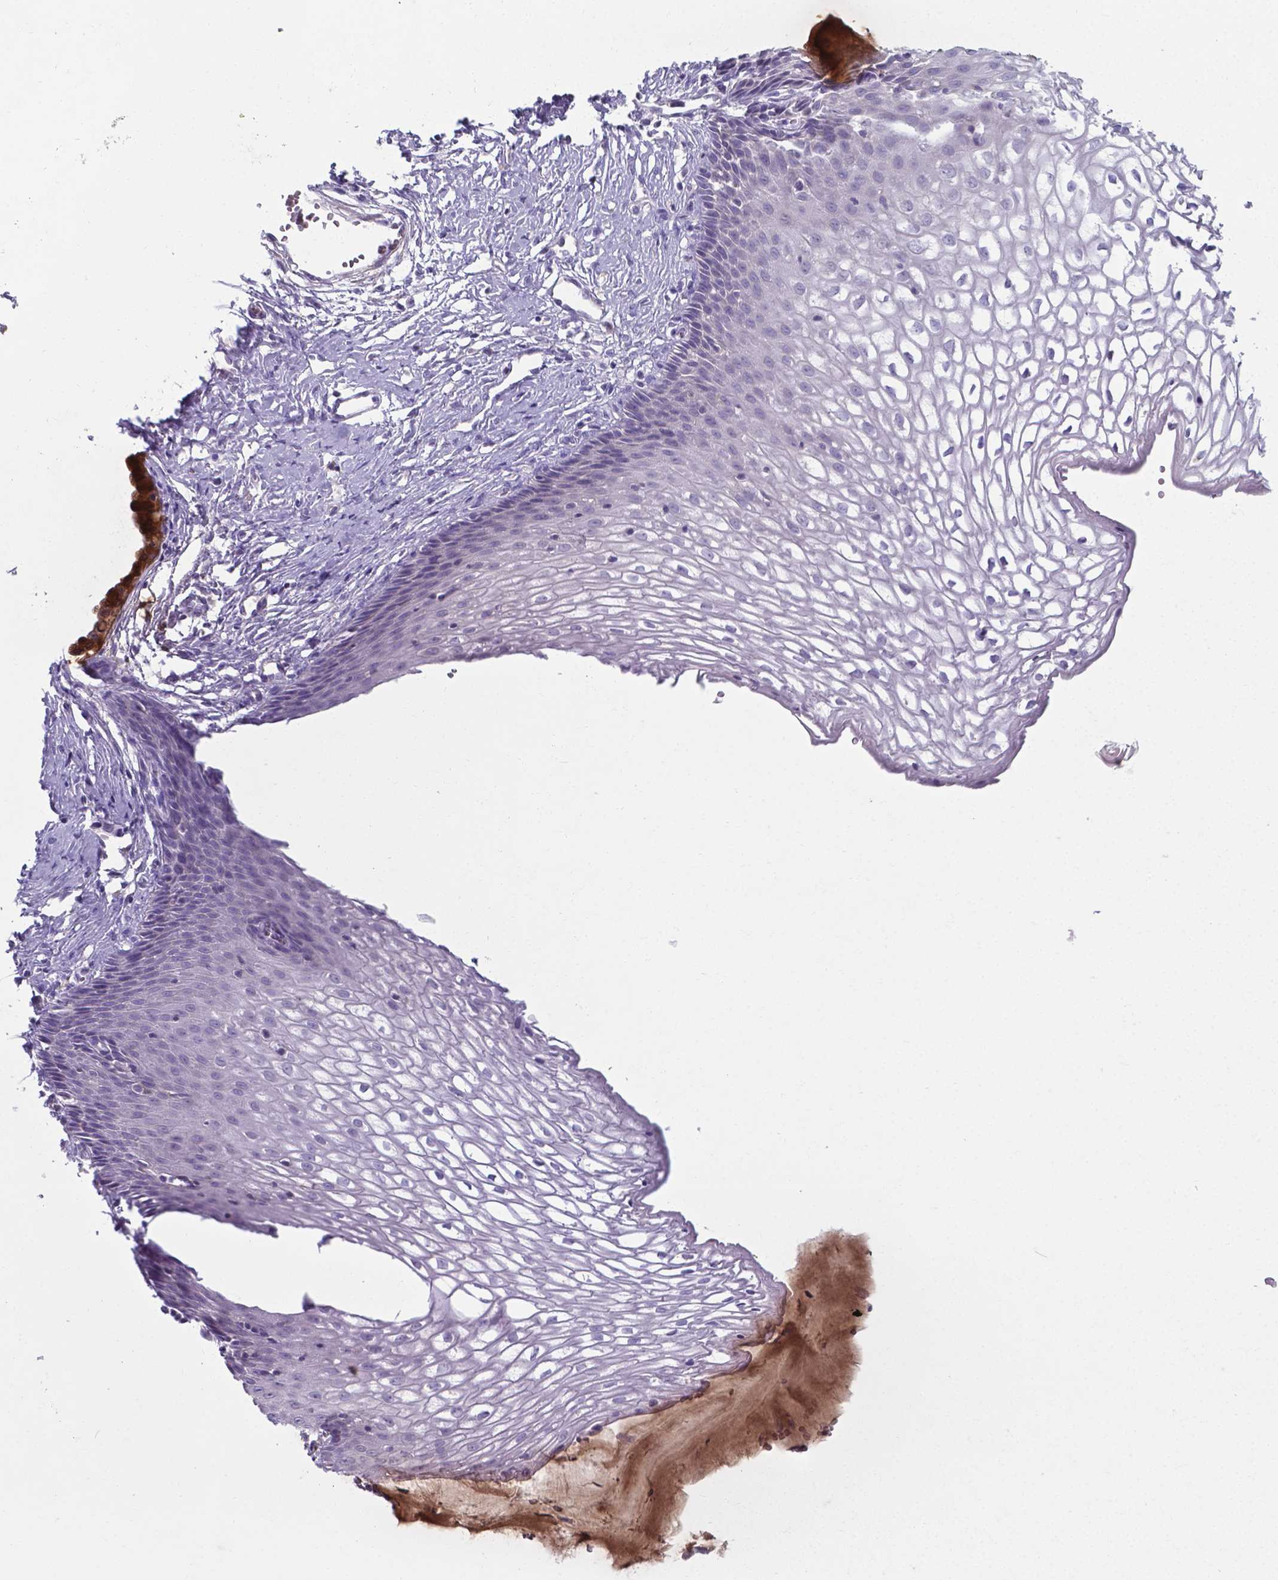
{"staining": {"intensity": "strong", "quantity": ">75%", "location": "cytoplasmic/membranous"}, "tissue": "cervix", "cell_type": "Glandular cells", "image_type": "normal", "snomed": [{"axis": "morphology", "description": "Normal tissue, NOS"}, {"axis": "topography", "description": "Cervix"}], "caption": "The image reveals a brown stain indicating the presence of a protein in the cytoplasmic/membranous of glandular cells in cervix. (DAB IHC with brightfield microscopy, high magnification).", "gene": "AP5B1", "patient": {"sex": "female", "age": 40}}